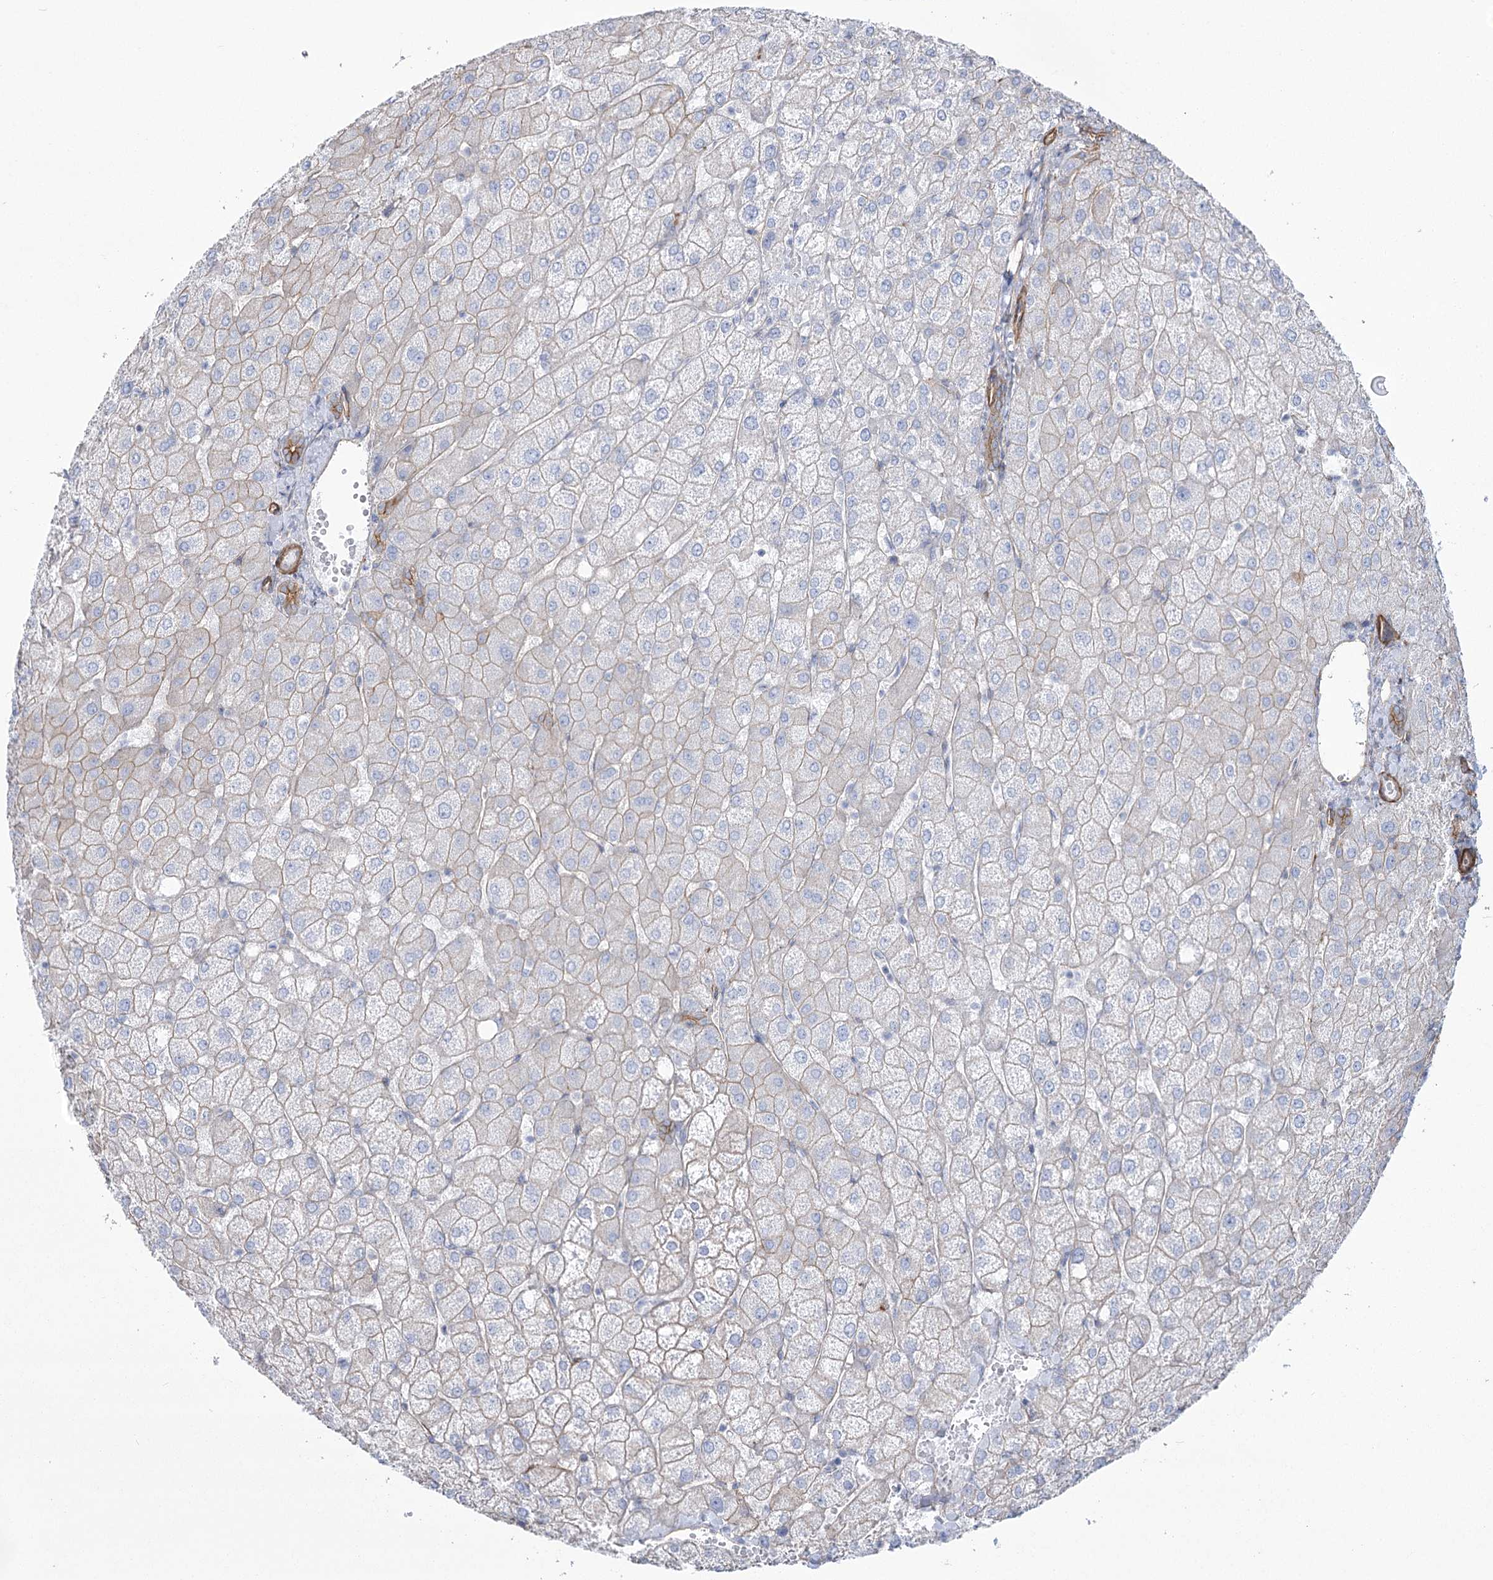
{"staining": {"intensity": "moderate", "quantity": "25%-75%", "location": "cytoplasmic/membranous"}, "tissue": "liver", "cell_type": "Cholangiocytes", "image_type": "normal", "snomed": [{"axis": "morphology", "description": "Normal tissue, NOS"}, {"axis": "topography", "description": "Liver"}], "caption": "Approximately 25%-75% of cholangiocytes in normal human liver display moderate cytoplasmic/membranous protein expression as visualized by brown immunohistochemical staining.", "gene": "PLEKHA5", "patient": {"sex": "female", "age": 54}}